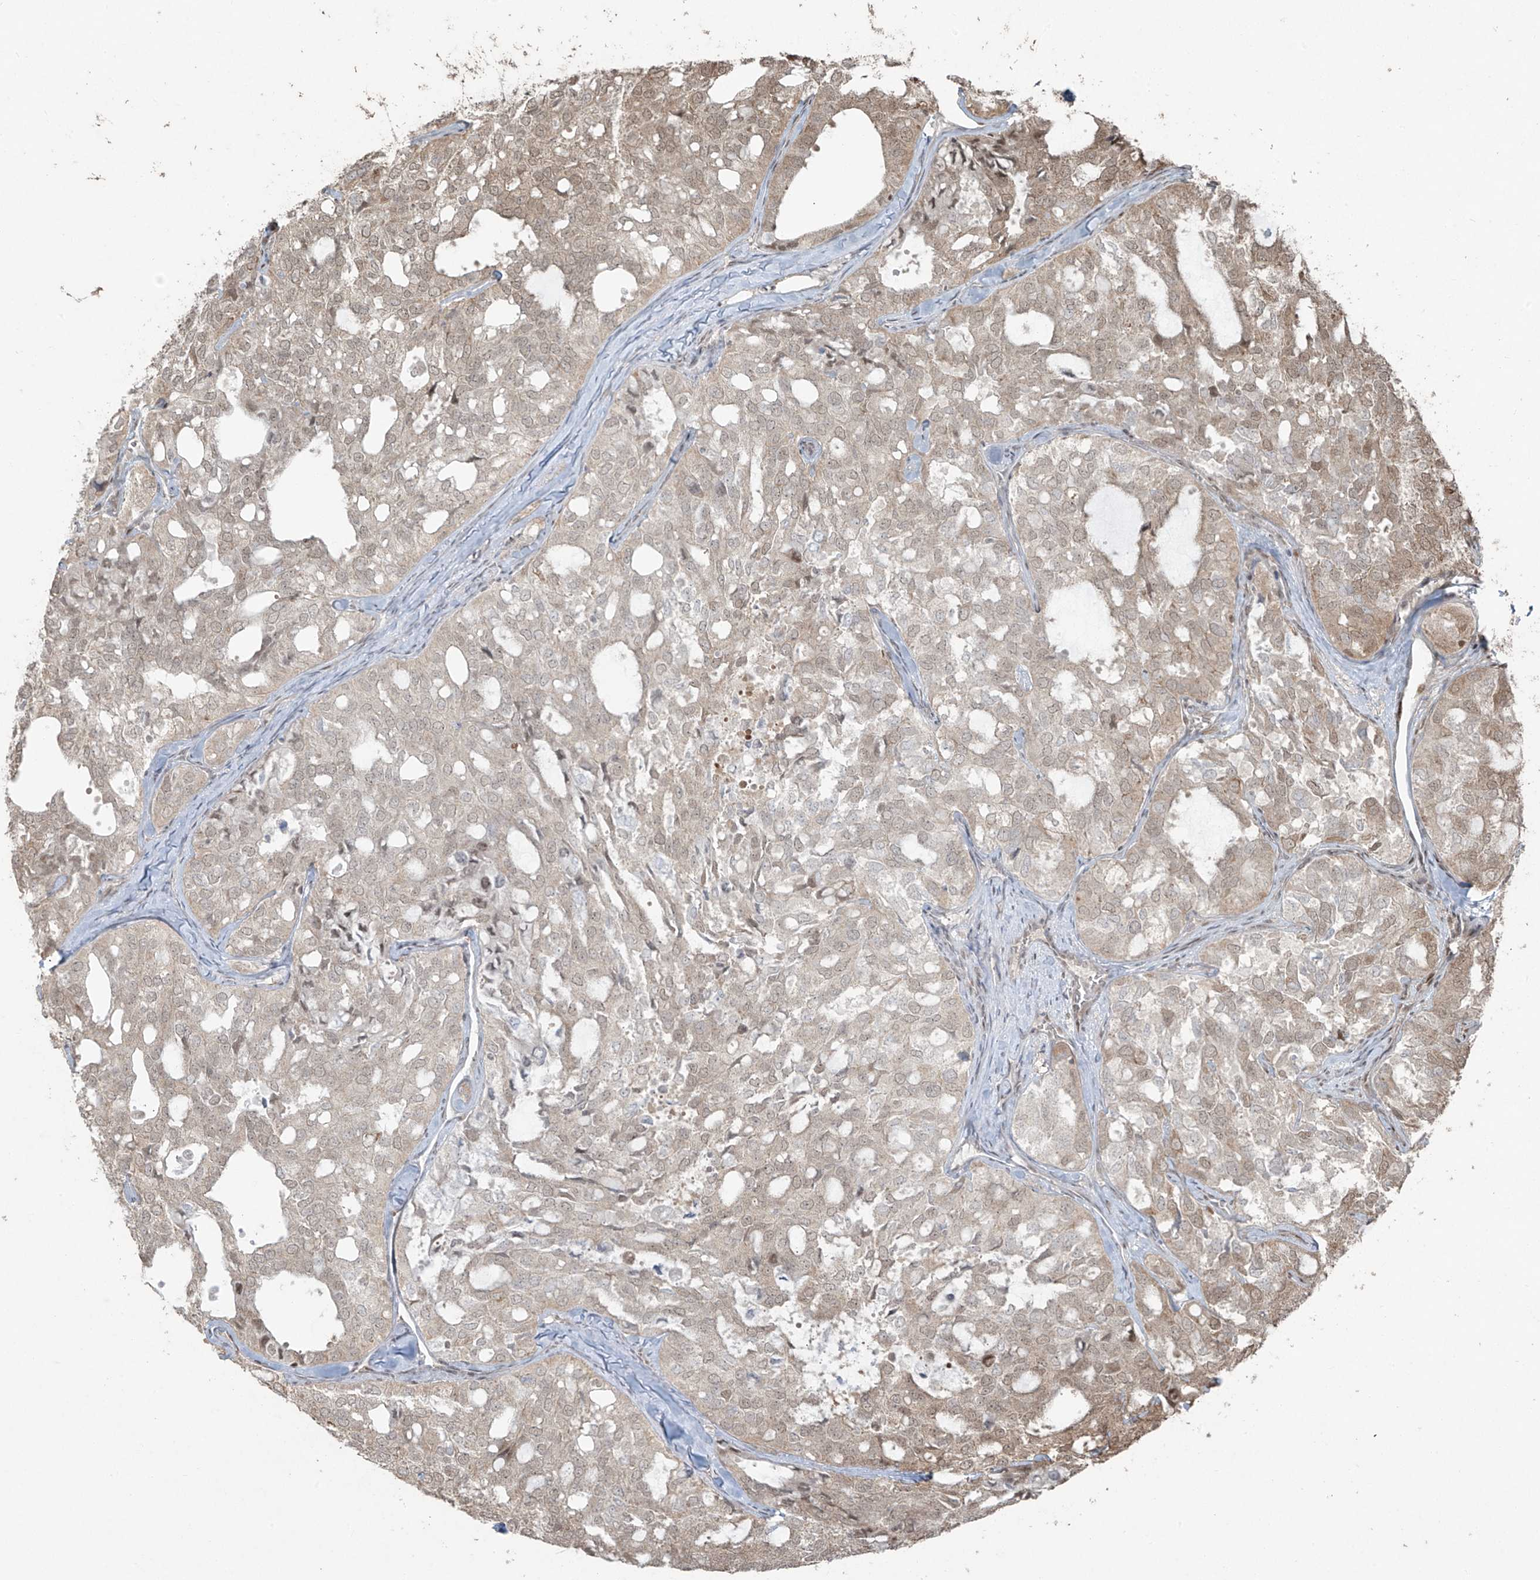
{"staining": {"intensity": "weak", "quantity": "<25%", "location": "nuclear"}, "tissue": "thyroid cancer", "cell_type": "Tumor cells", "image_type": "cancer", "snomed": [{"axis": "morphology", "description": "Follicular adenoma carcinoma, NOS"}, {"axis": "topography", "description": "Thyroid gland"}], "caption": "This is an IHC micrograph of human thyroid cancer (follicular adenoma carcinoma). There is no staining in tumor cells.", "gene": "TTC22", "patient": {"sex": "male", "age": 75}}